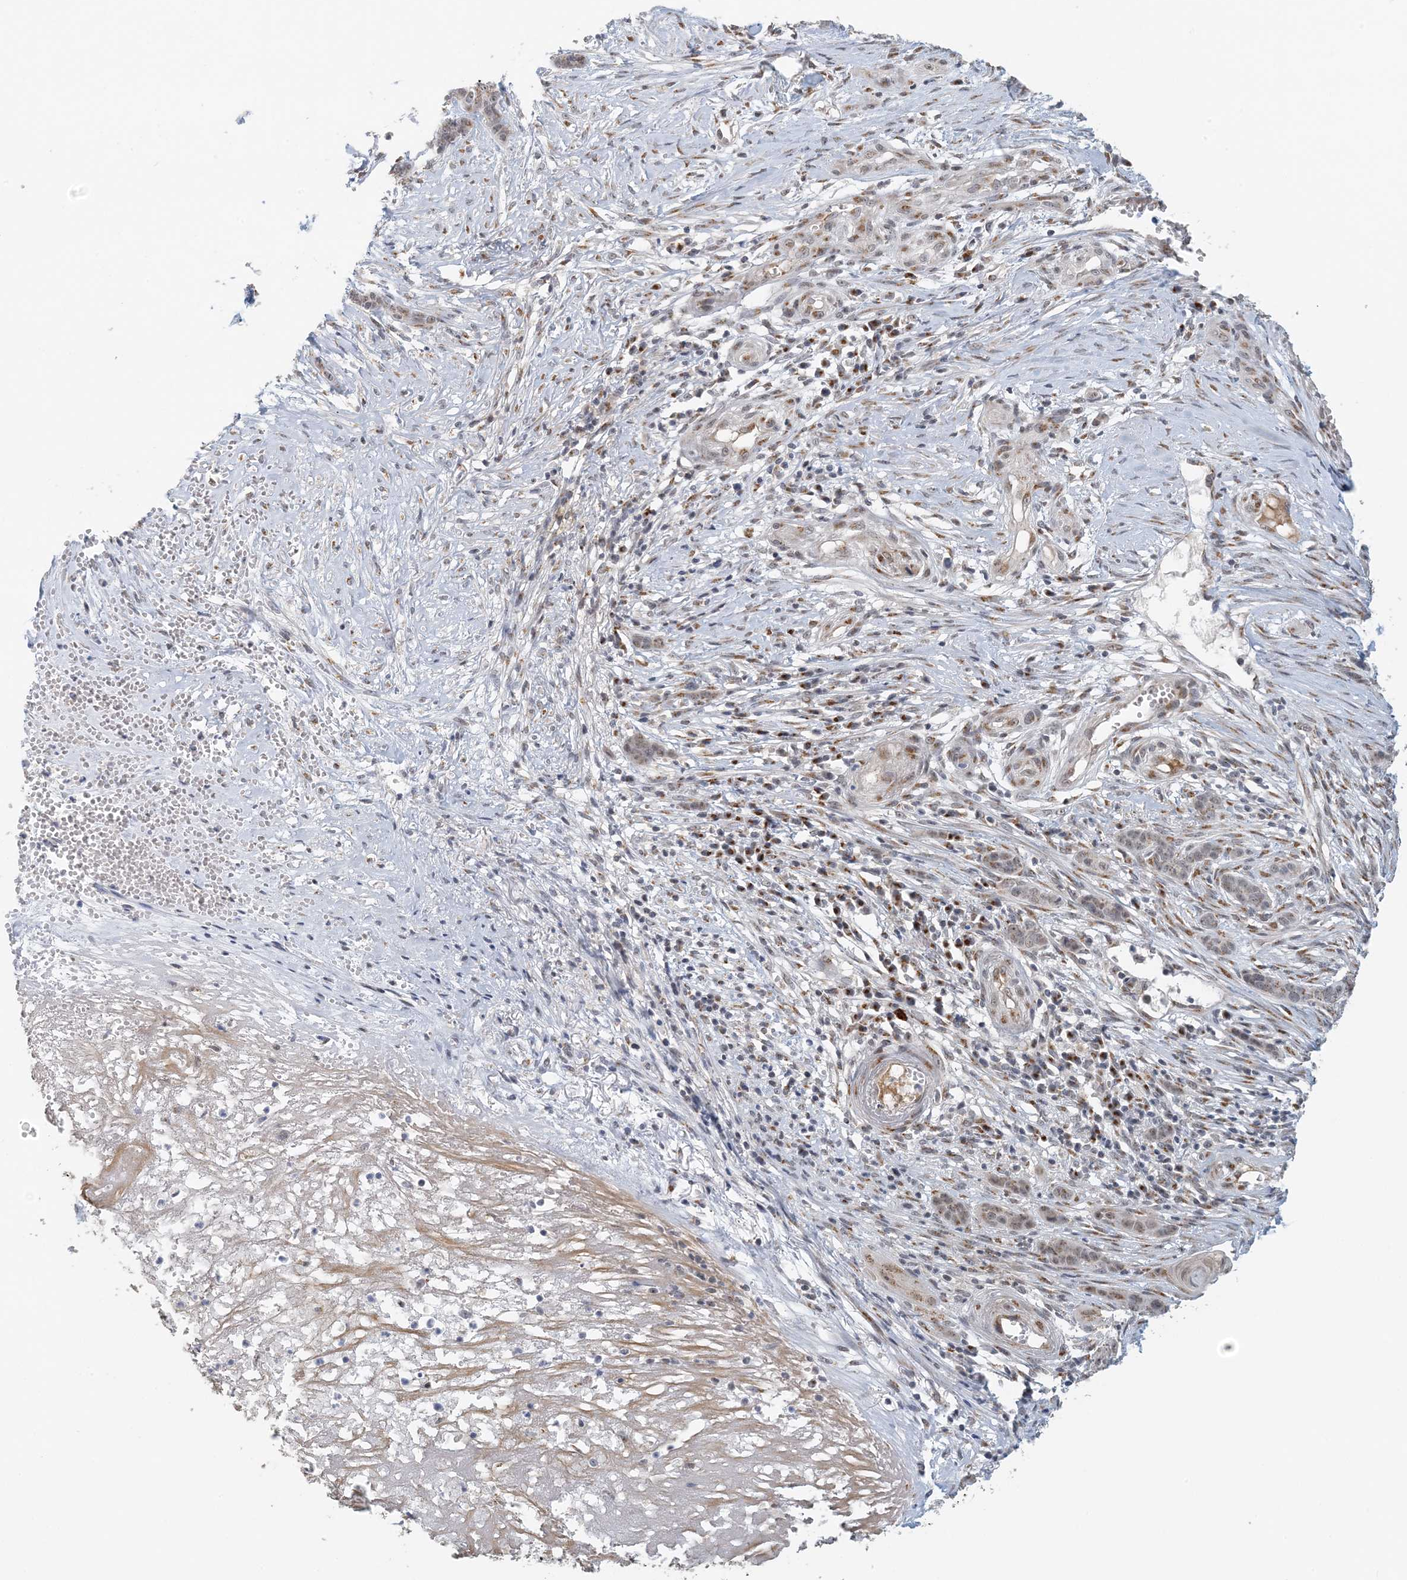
{"staining": {"intensity": "moderate", "quantity": "25%-75%", "location": "cytoplasmic/membranous"}, "tissue": "skin cancer", "cell_type": "Tumor cells", "image_type": "cancer", "snomed": [{"axis": "morphology", "description": "Basal cell carcinoma"}, {"axis": "topography", "description": "Skin"}], "caption": "Skin cancer (basal cell carcinoma) was stained to show a protein in brown. There is medium levels of moderate cytoplasmic/membranous expression in about 25%-75% of tumor cells. The protein of interest is shown in brown color, while the nuclei are stained blue.", "gene": "ZCCHC4", "patient": {"sex": "female", "age": 64}}